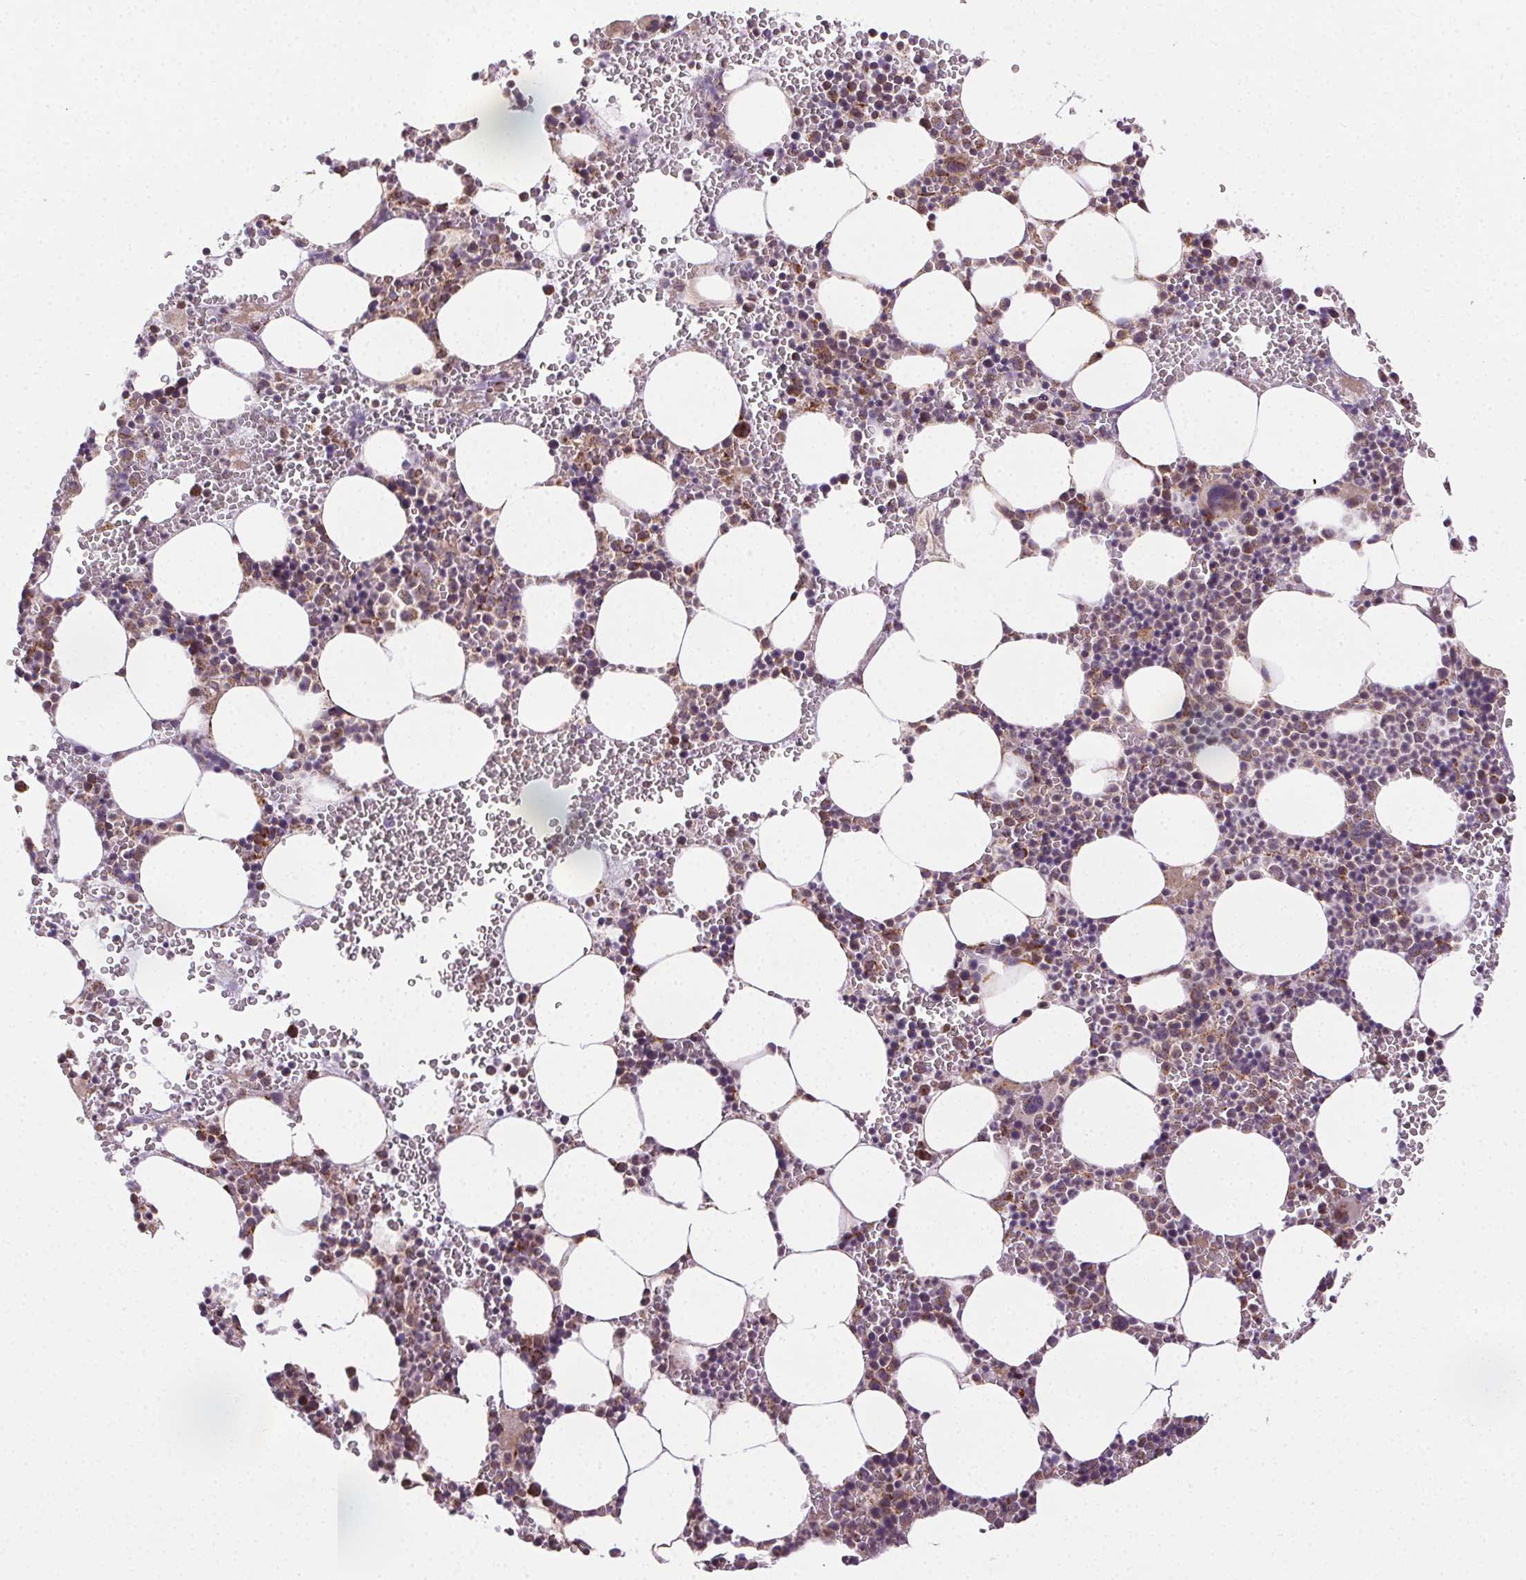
{"staining": {"intensity": "moderate", "quantity": "25%-75%", "location": "cytoplasmic/membranous"}, "tissue": "bone marrow", "cell_type": "Hematopoietic cells", "image_type": "normal", "snomed": [{"axis": "morphology", "description": "Normal tissue, NOS"}, {"axis": "topography", "description": "Bone marrow"}], "caption": "This is a histology image of immunohistochemistry (IHC) staining of normal bone marrow, which shows moderate expression in the cytoplasmic/membranous of hematopoietic cells.", "gene": "CLPB", "patient": {"sex": "male", "age": 82}}